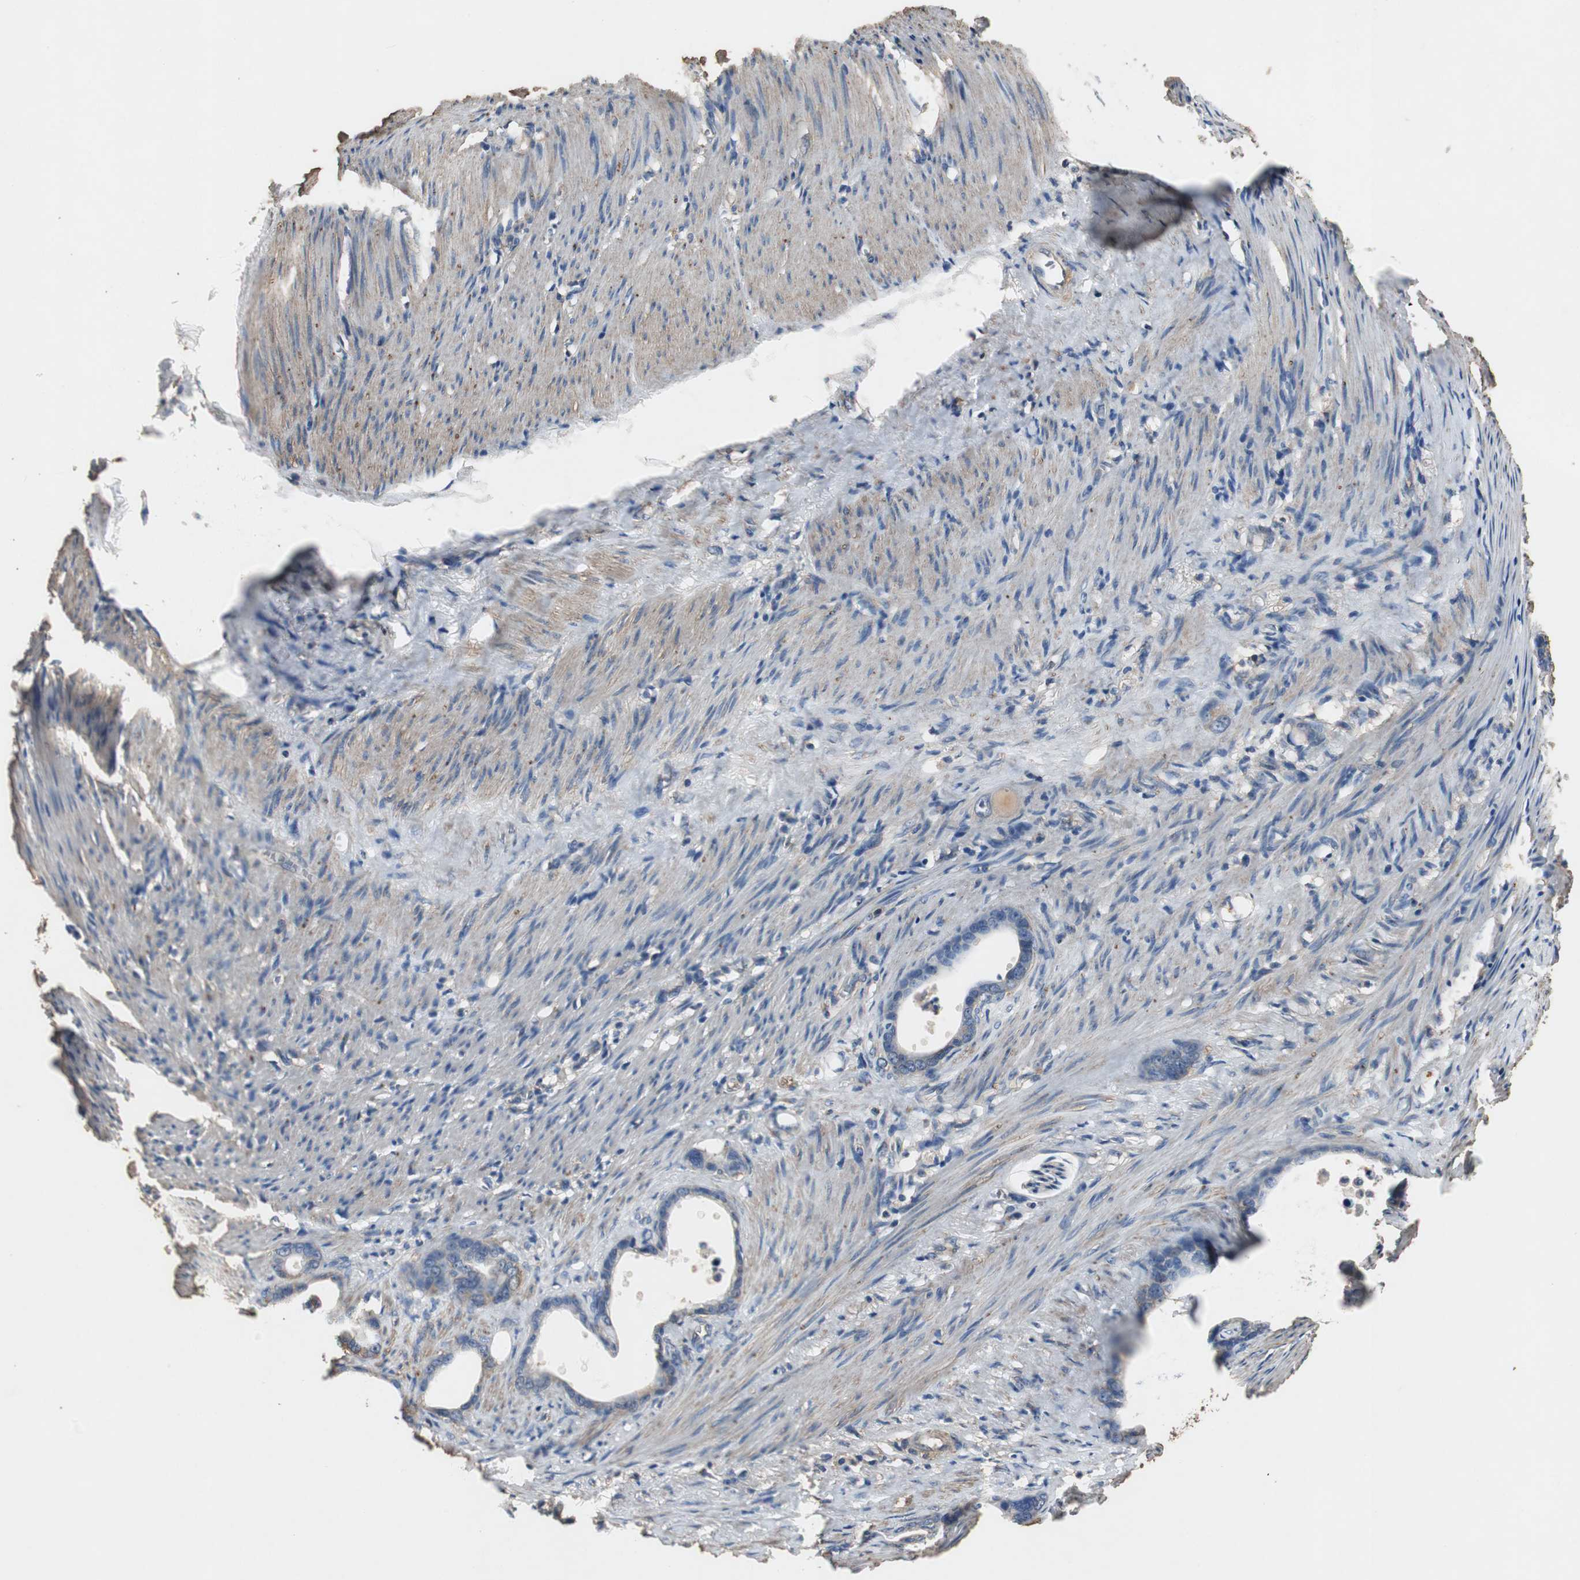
{"staining": {"intensity": "weak", "quantity": "<25%", "location": "cytoplasmic/membranous"}, "tissue": "stomach cancer", "cell_type": "Tumor cells", "image_type": "cancer", "snomed": [{"axis": "morphology", "description": "Adenocarcinoma, NOS"}, {"axis": "topography", "description": "Stomach"}], "caption": "Protein analysis of stomach cancer (adenocarcinoma) shows no significant expression in tumor cells.", "gene": "TNFRSF14", "patient": {"sex": "female", "age": 75}}